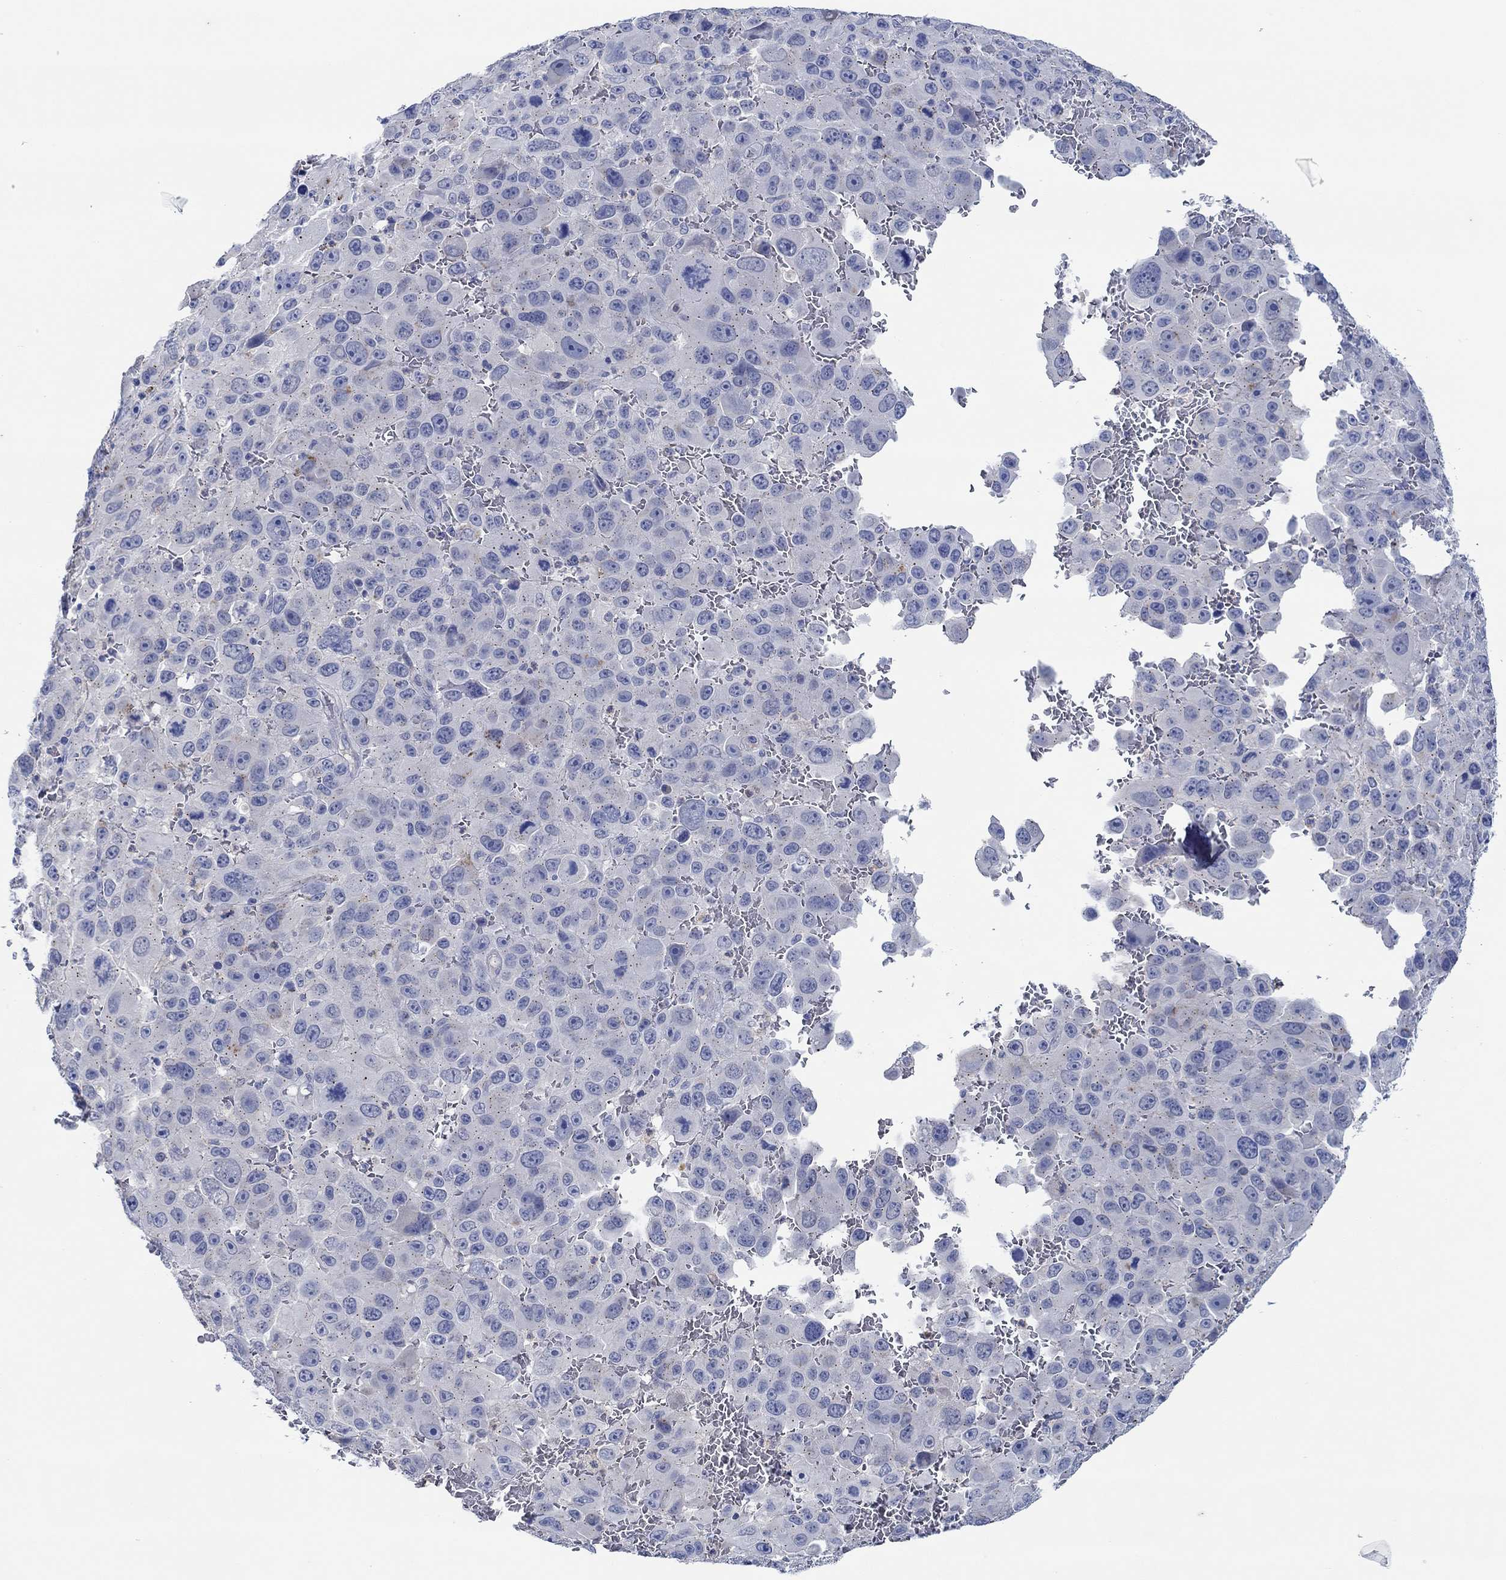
{"staining": {"intensity": "negative", "quantity": "none", "location": "none"}, "tissue": "melanoma", "cell_type": "Tumor cells", "image_type": "cancer", "snomed": [{"axis": "morphology", "description": "Malignant melanoma, NOS"}, {"axis": "topography", "description": "Skin"}], "caption": "Melanoma was stained to show a protein in brown. There is no significant positivity in tumor cells.", "gene": "CPM", "patient": {"sex": "female", "age": 91}}